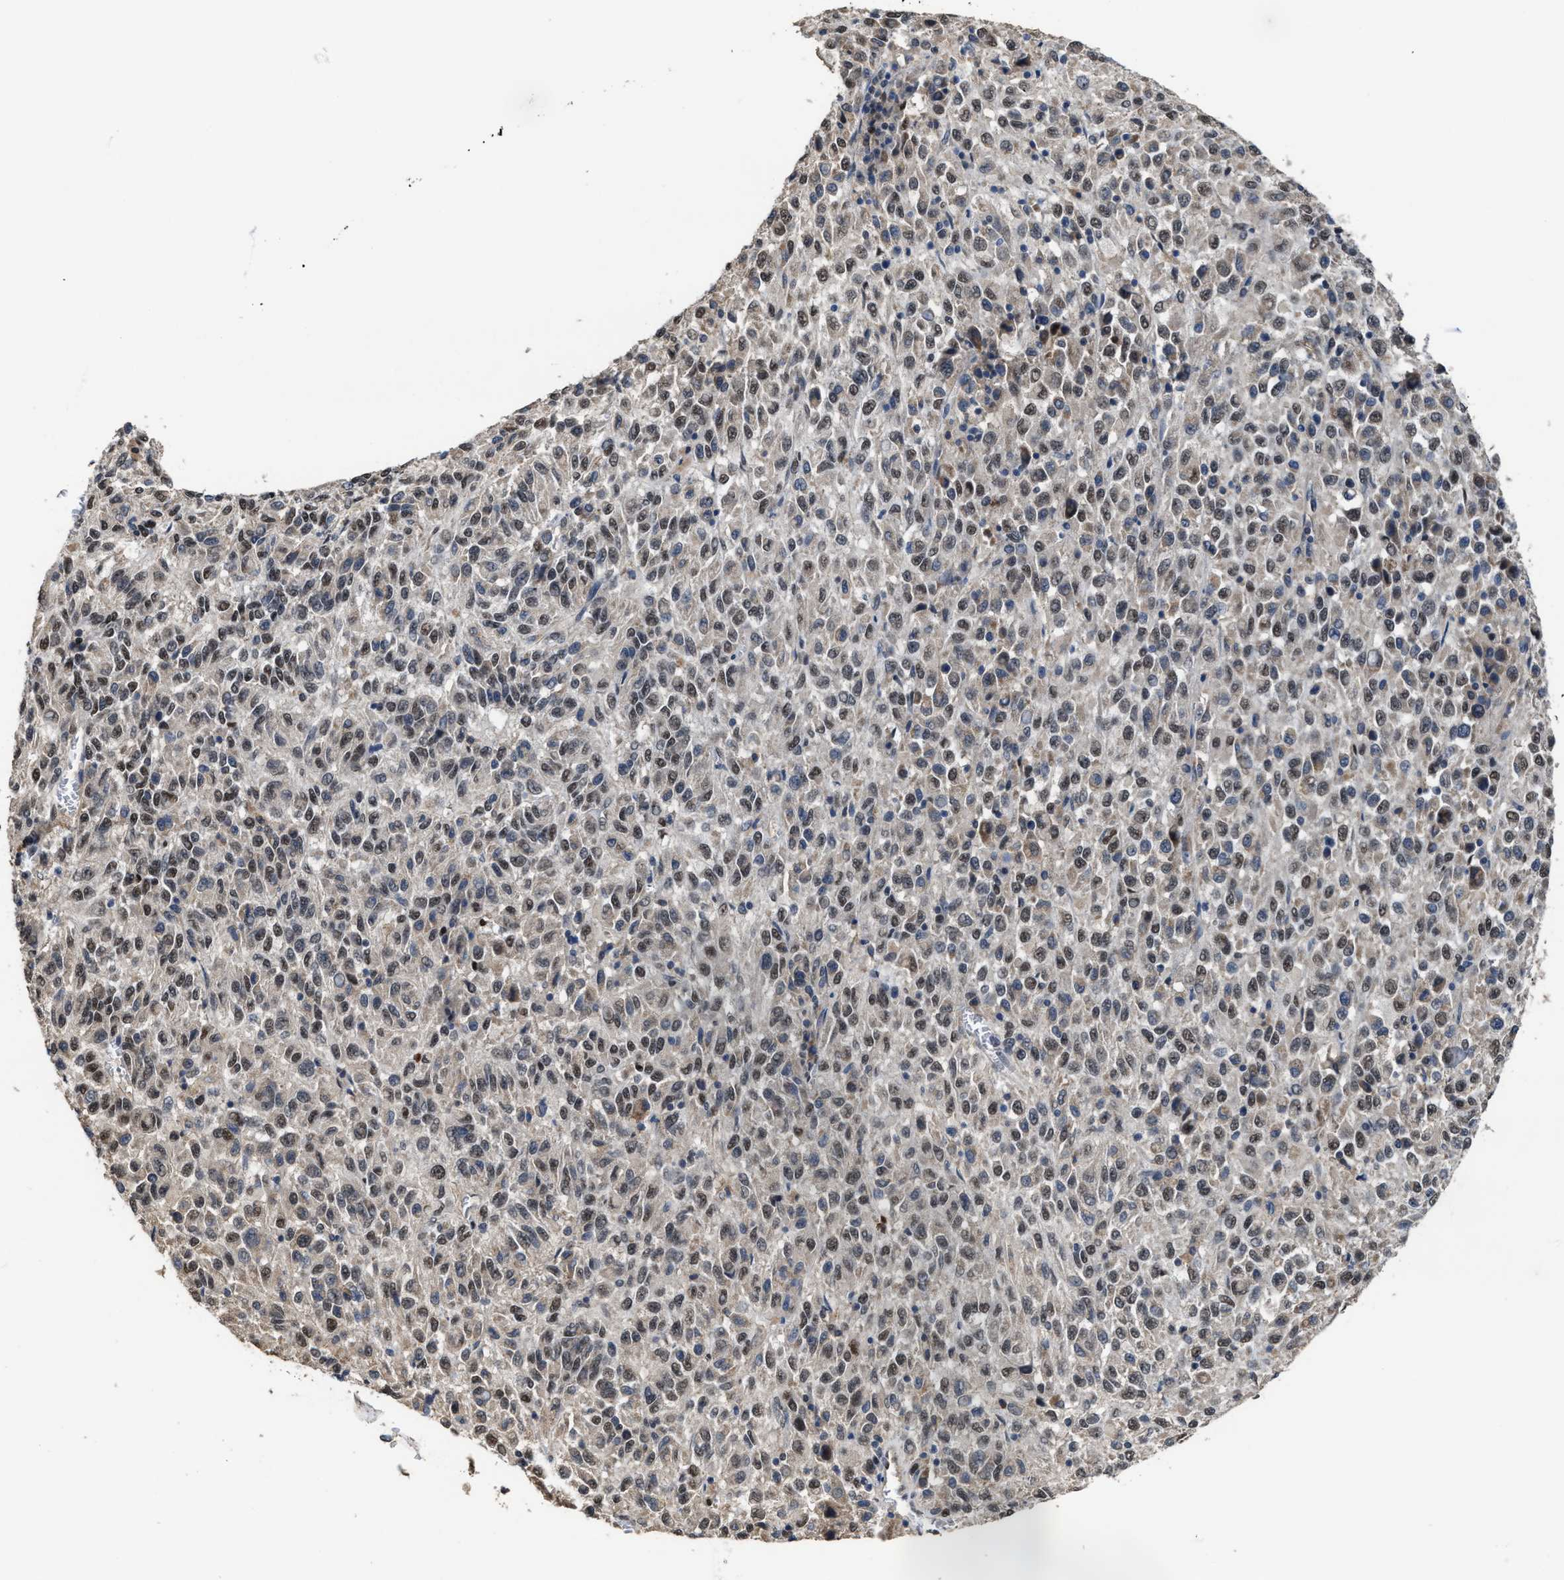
{"staining": {"intensity": "moderate", "quantity": "25%-75%", "location": "nuclear"}, "tissue": "melanoma", "cell_type": "Tumor cells", "image_type": "cancer", "snomed": [{"axis": "morphology", "description": "Malignant melanoma, Metastatic site"}, {"axis": "topography", "description": "Lung"}], "caption": "An image of human melanoma stained for a protein exhibits moderate nuclear brown staining in tumor cells.", "gene": "ZNF20", "patient": {"sex": "male", "age": 64}}